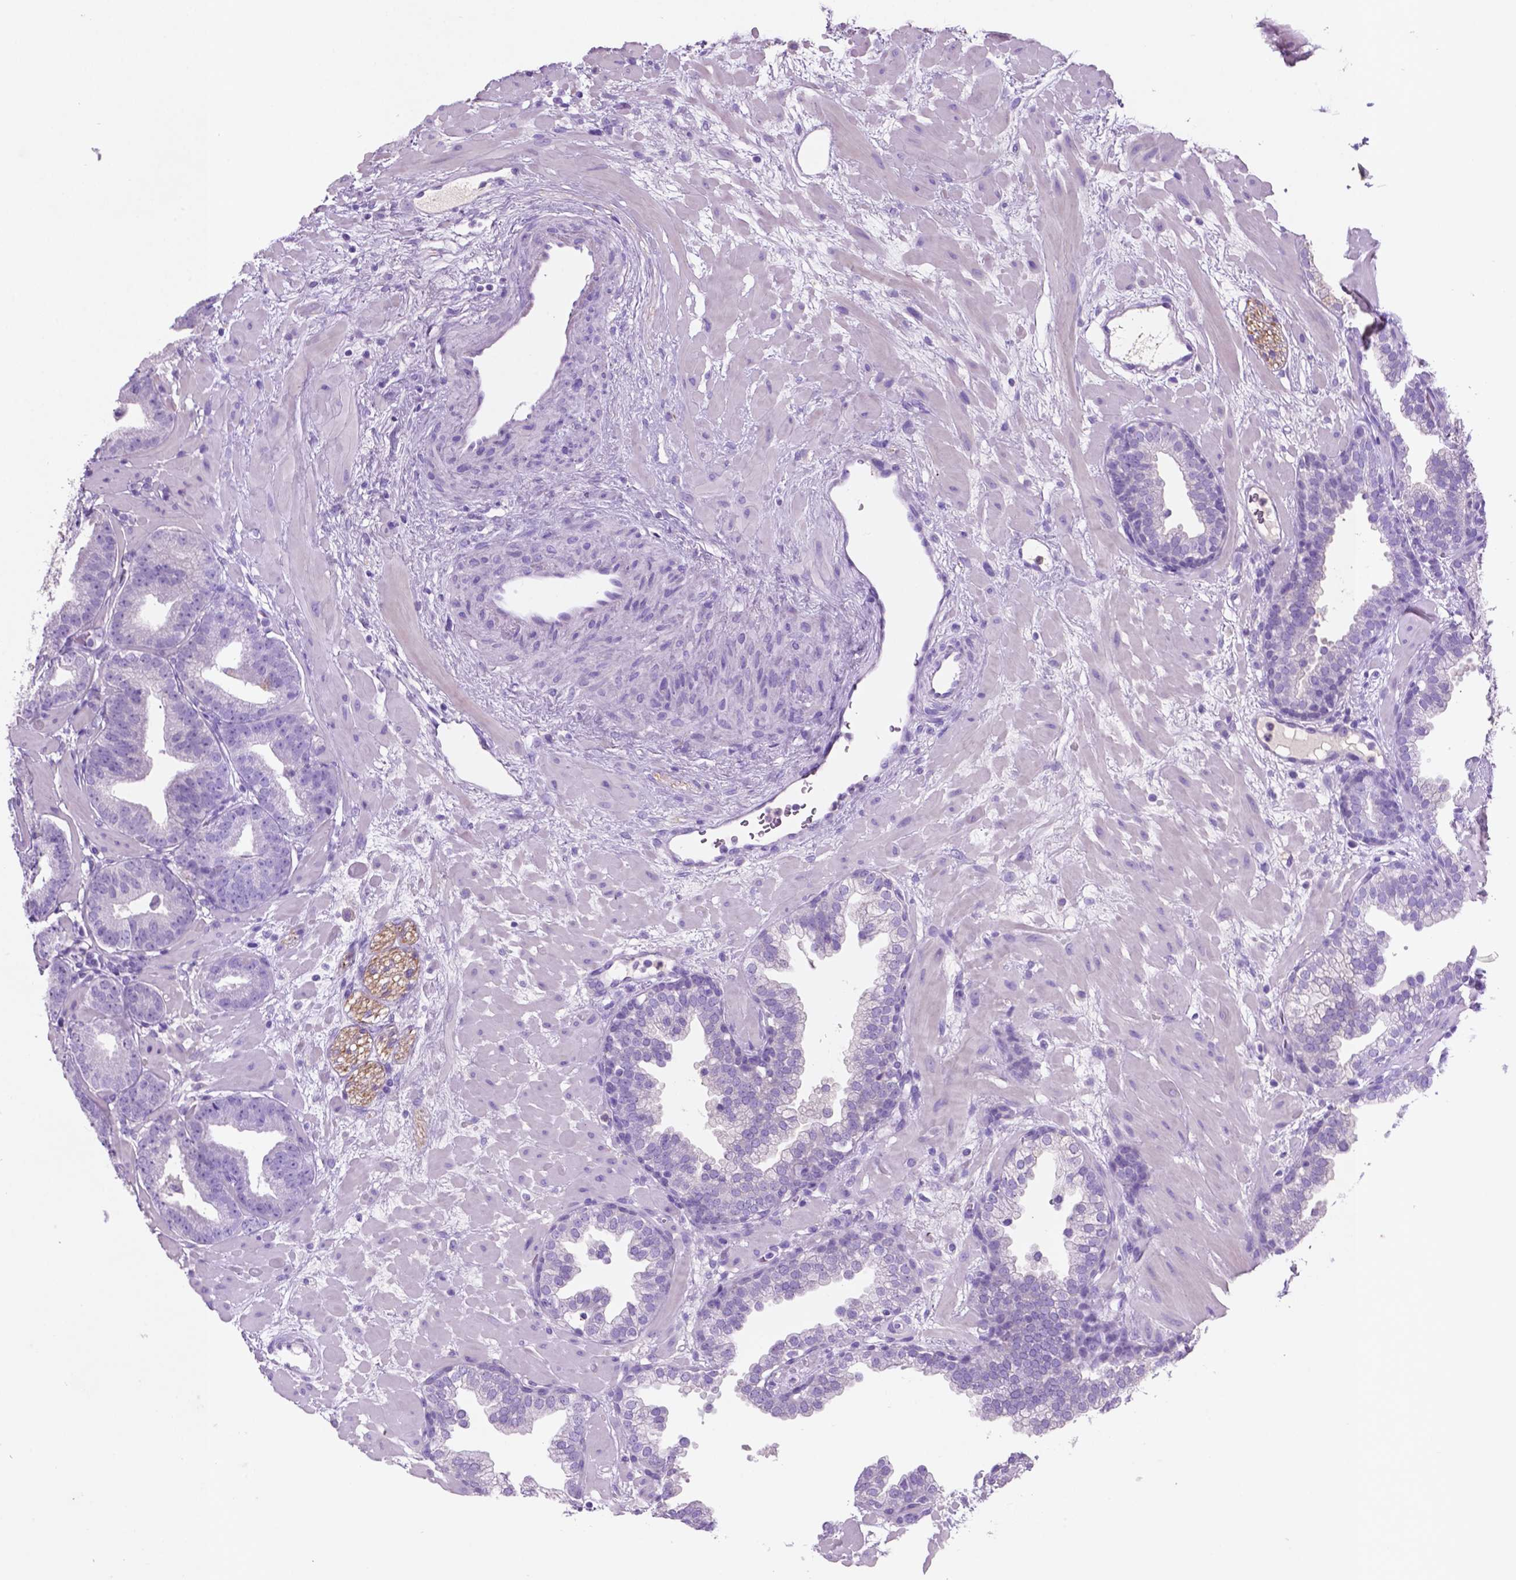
{"staining": {"intensity": "negative", "quantity": "none", "location": "none"}, "tissue": "prostate cancer", "cell_type": "Tumor cells", "image_type": "cancer", "snomed": [{"axis": "morphology", "description": "Adenocarcinoma, Low grade"}, {"axis": "topography", "description": "Prostate"}], "caption": "Immunohistochemical staining of human prostate cancer (adenocarcinoma (low-grade)) reveals no significant expression in tumor cells.", "gene": "POU4F1", "patient": {"sex": "male", "age": 68}}